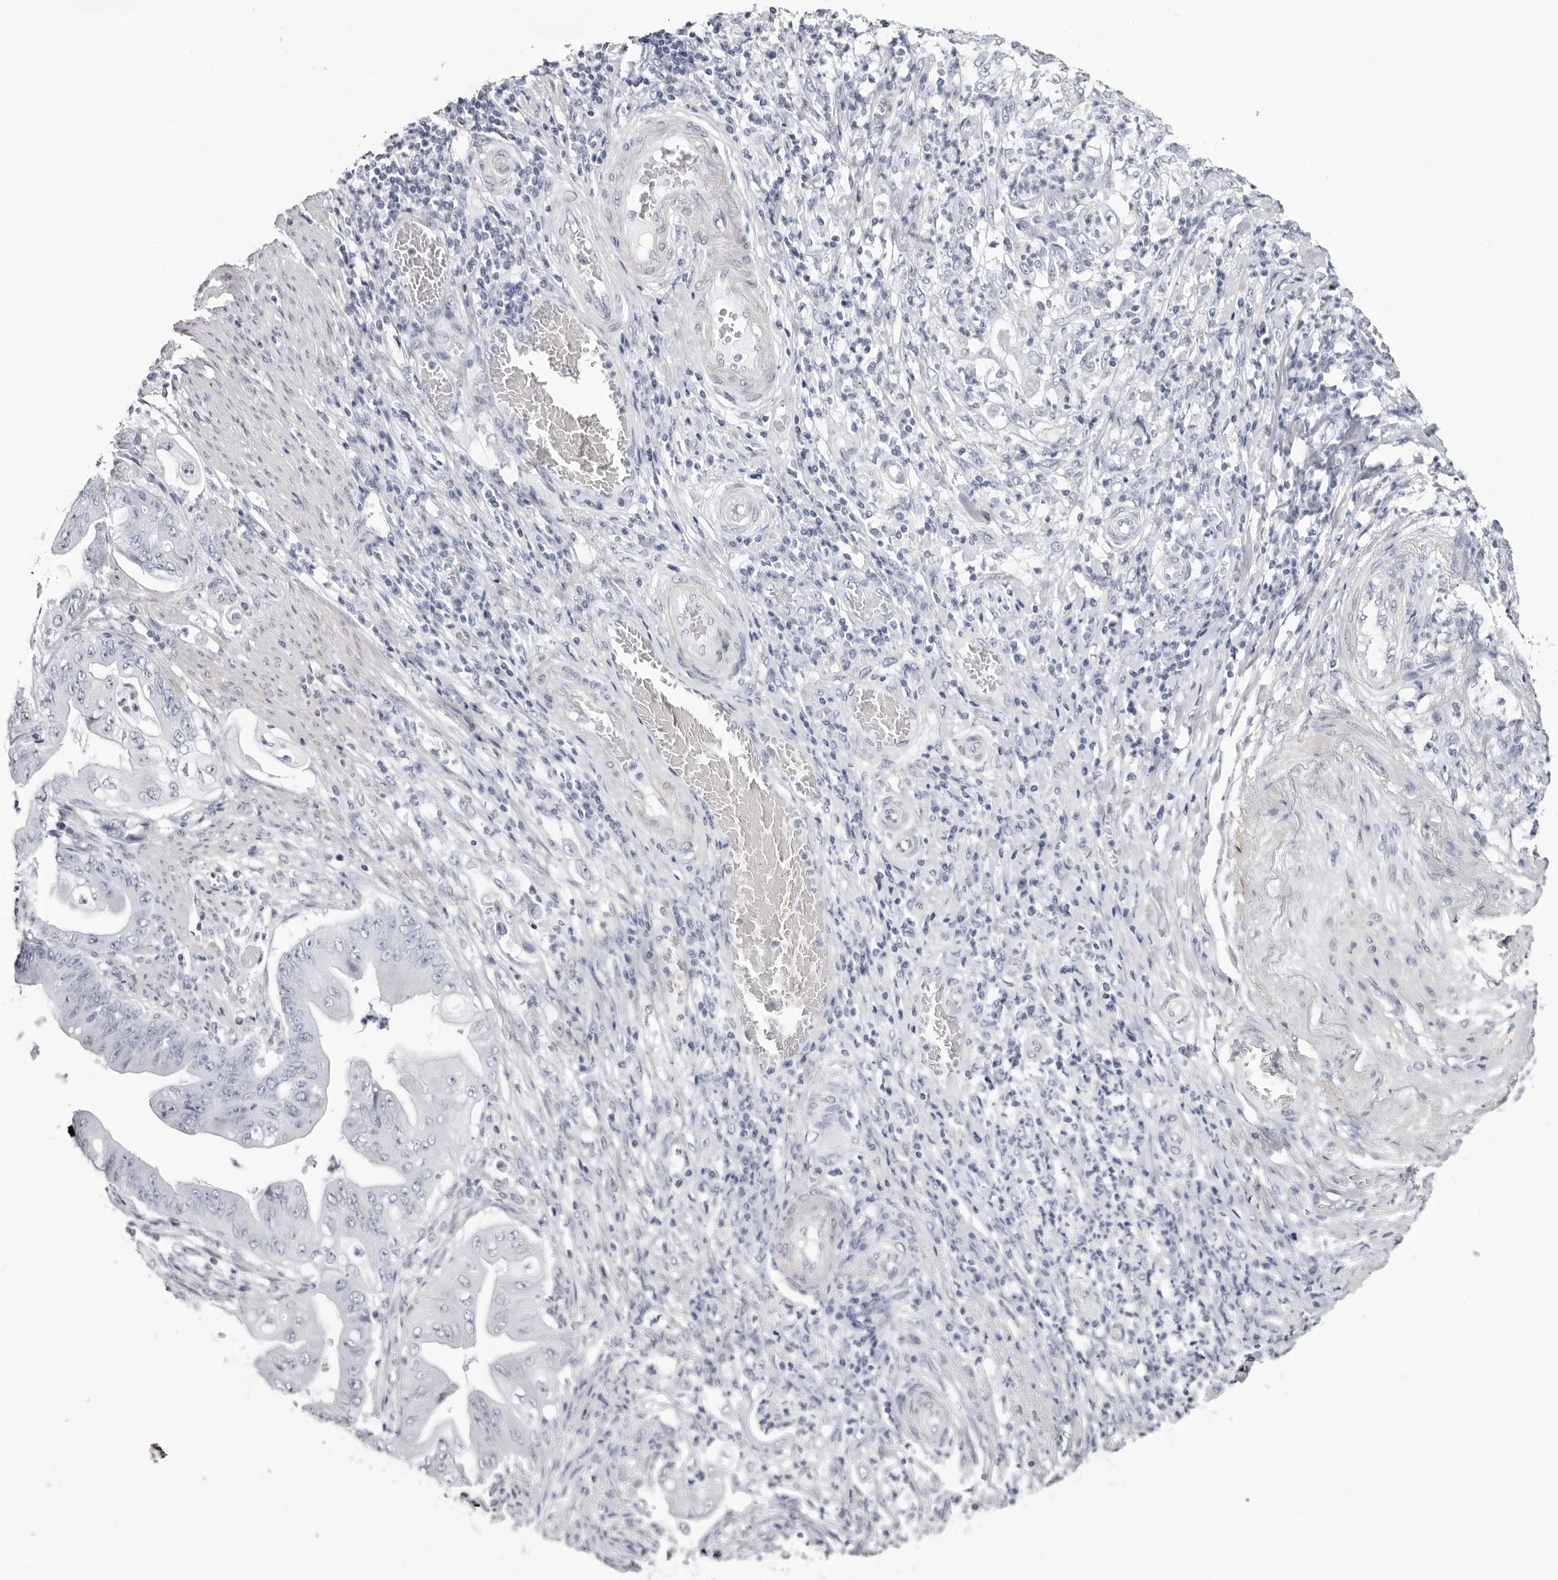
{"staining": {"intensity": "negative", "quantity": "none", "location": "none"}, "tissue": "stomach cancer", "cell_type": "Tumor cells", "image_type": "cancer", "snomed": [{"axis": "morphology", "description": "Adenocarcinoma, NOS"}, {"axis": "topography", "description": "Stomach"}], "caption": "This is a histopathology image of immunohistochemistry (IHC) staining of adenocarcinoma (stomach), which shows no expression in tumor cells.", "gene": "INSL3", "patient": {"sex": "female", "age": 73}}